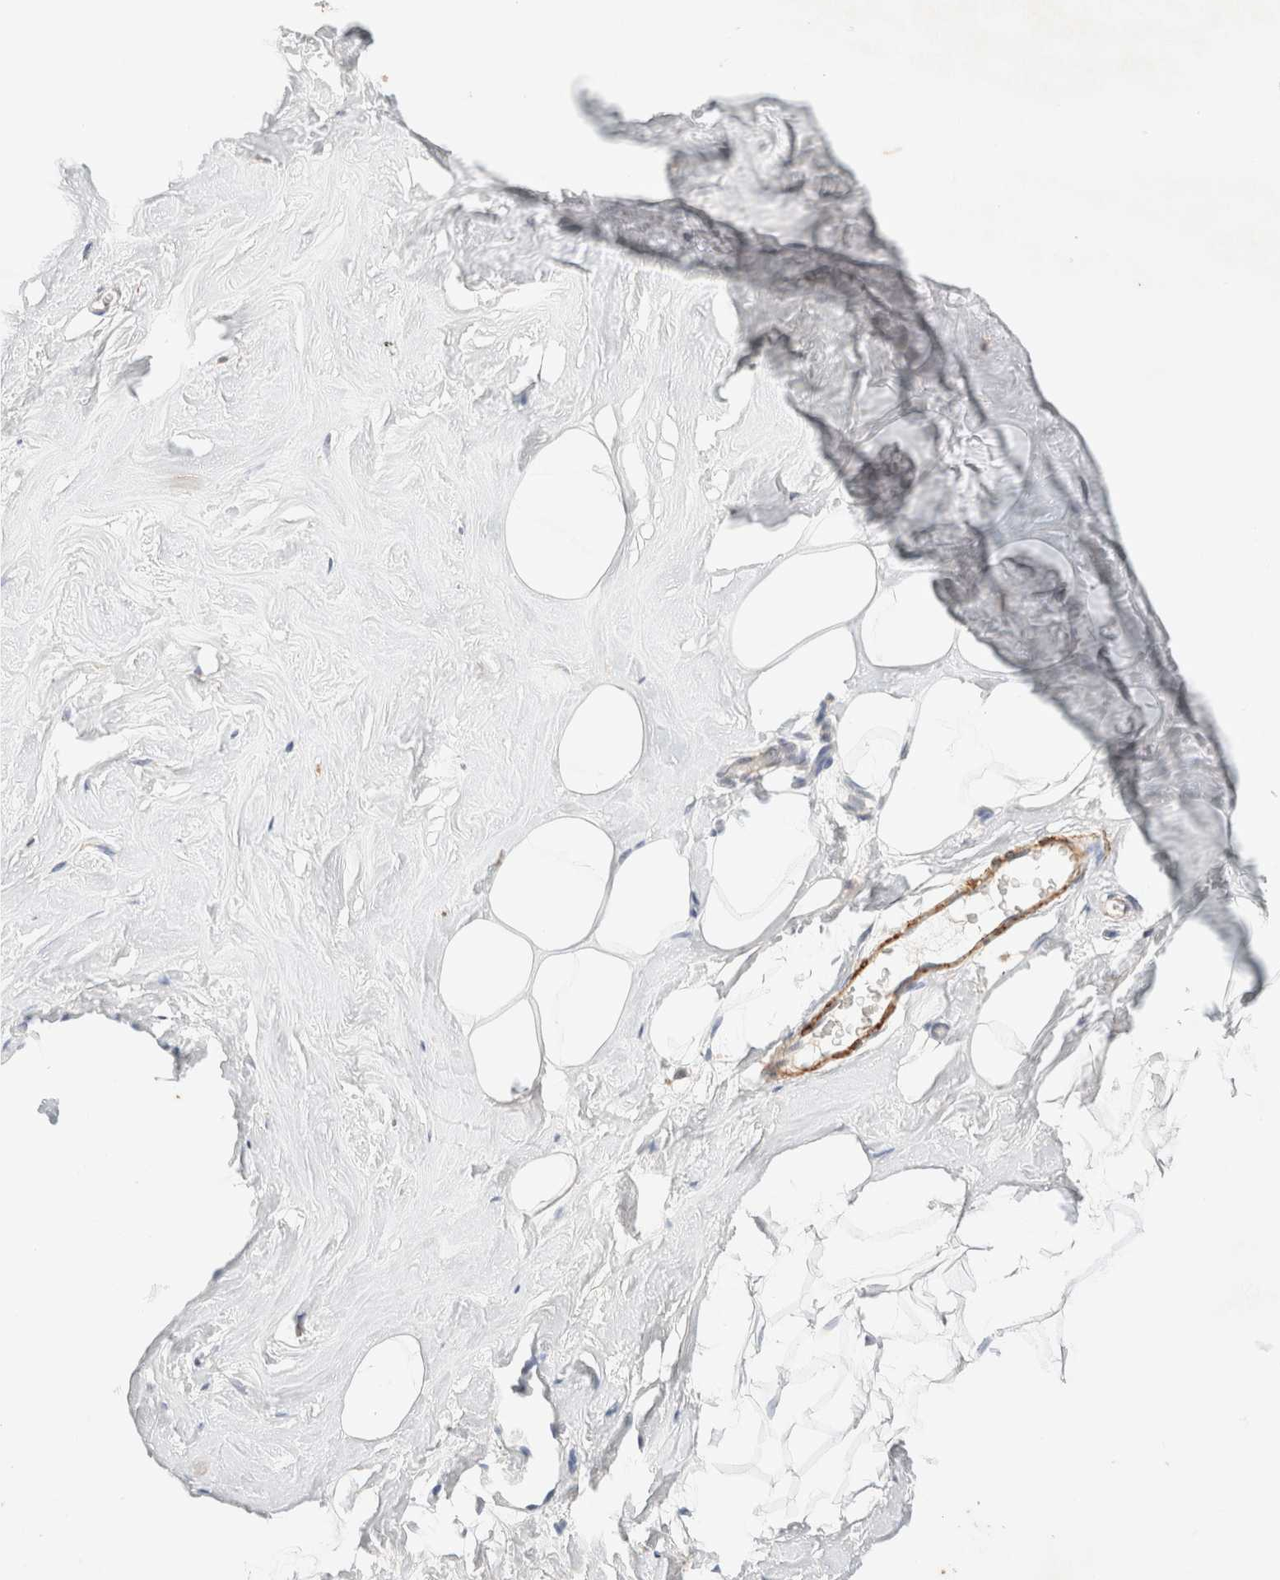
{"staining": {"intensity": "moderate", "quantity": "25%-75%", "location": "cytoplasmic/membranous"}, "tissue": "adipose tissue", "cell_type": "Adipocytes", "image_type": "normal", "snomed": [{"axis": "morphology", "description": "Normal tissue, NOS"}, {"axis": "morphology", "description": "Fibrosis, NOS"}, {"axis": "topography", "description": "Breast"}, {"axis": "topography", "description": "Adipose tissue"}], "caption": "Immunohistochemistry staining of unremarkable adipose tissue, which reveals medium levels of moderate cytoplasmic/membranous expression in approximately 25%-75% of adipocytes indicating moderate cytoplasmic/membranous protein staining. The staining was performed using DAB (brown) for protein detection and nuclei were counterstained in hematoxylin (blue).", "gene": "RRP15", "patient": {"sex": "female", "age": 39}}